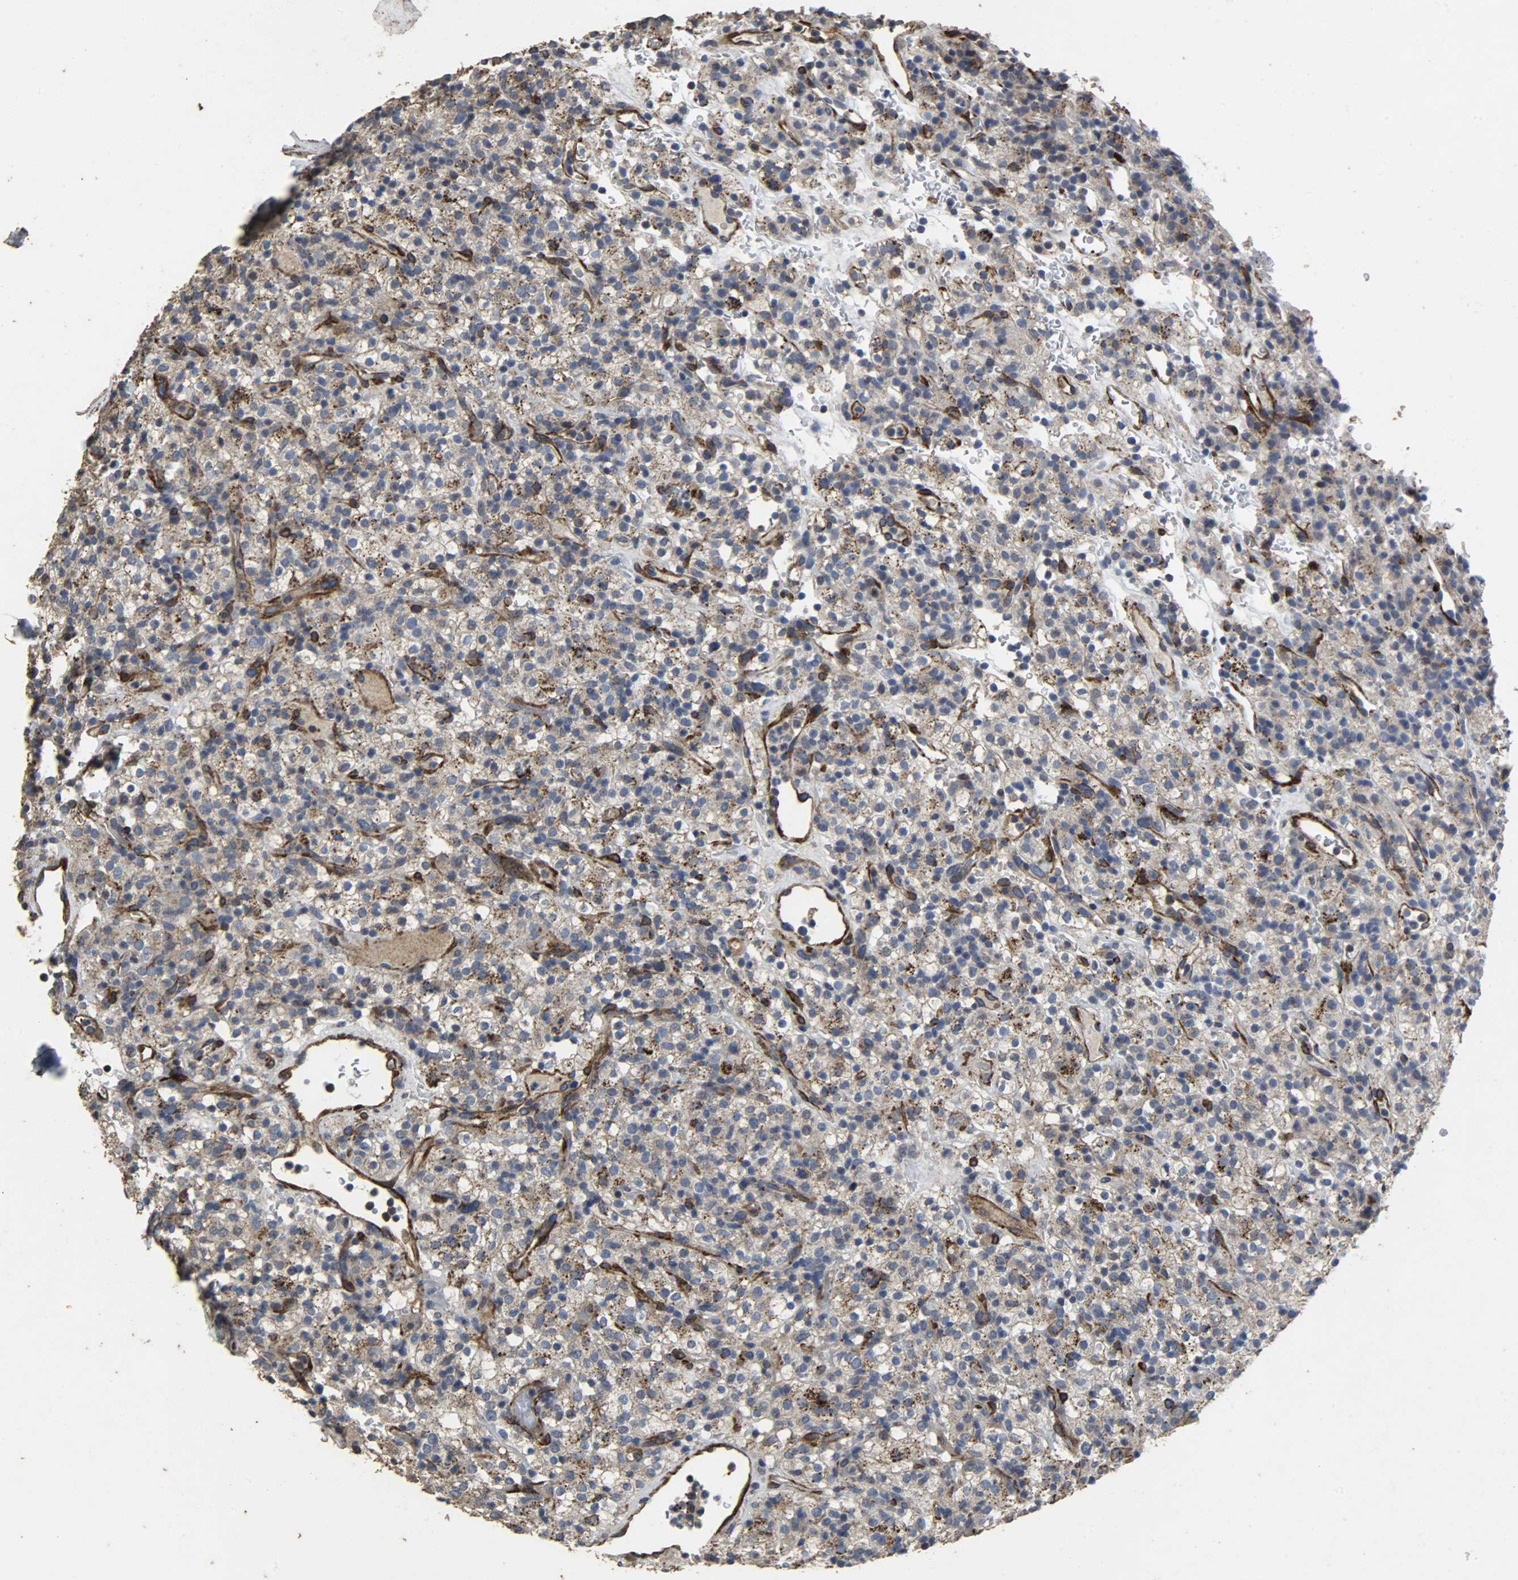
{"staining": {"intensity": "negative", "quantity": "none", "location": "none"}, "tissue": "renal cancer", "cell_type": "Tumor cells", "image_type": "cancer", "snomed": [{"axis": "morphology", "description": "Normal tissue, NOS"}, {"axis": "morphology", "description": "Adenocarcinoma, NOS"}, {"axis": "topography", "description": "Kidney"}], "caption": "The photomicrograph displays no staining of tumor cells in renal adenocarcinoma.", "gene": "TPM4", "patient": {"sex": "female", "age": 72}}